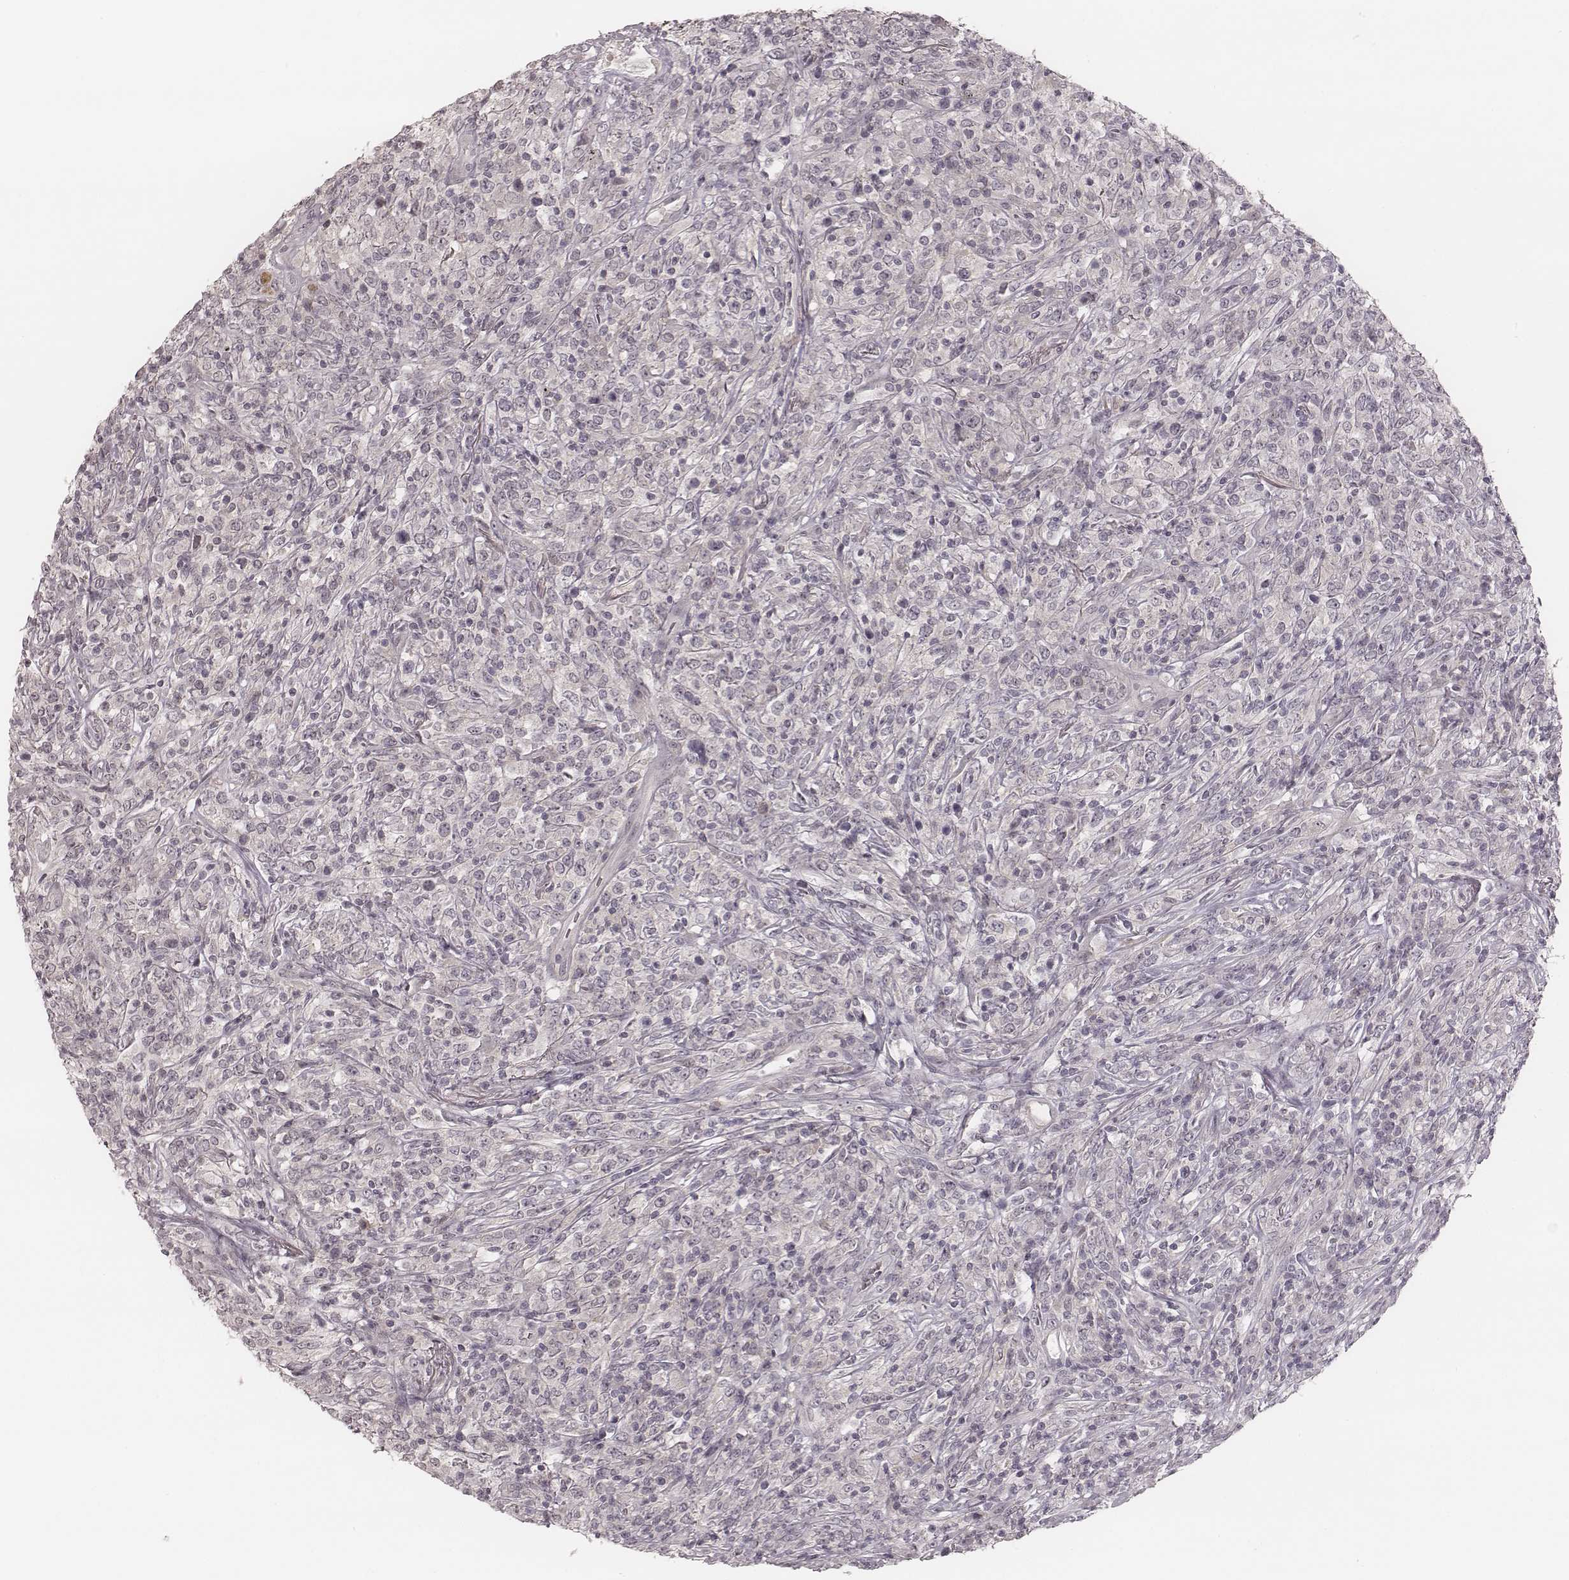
{"staining": {"intensity": "negative", "quantity": "none", "location": "none"}, "tissue": "lymphoma", "cell_type": "Tumor cells", "image_type": "cancer", "snomed": [{"axis": "morphology", "description": "Malignant lymphoma, non-Hodgkin's type, High grade"}, {"axis": "topography", "description": "Lung"}], "caption": "IHC histopathology image of neoplastic tissue: malignant lymphoma, non-Hodgkin's type (high-grade) stained with DAB exhibits no significant protein positivity in tumor cells. Brightfield microscopy of immunohistochemistry stained with DAB (brown) and hematoxylin (blue), captured at high magnification.", "gene": "ACACB", "patient": {"sex": "male", "age": 79}}